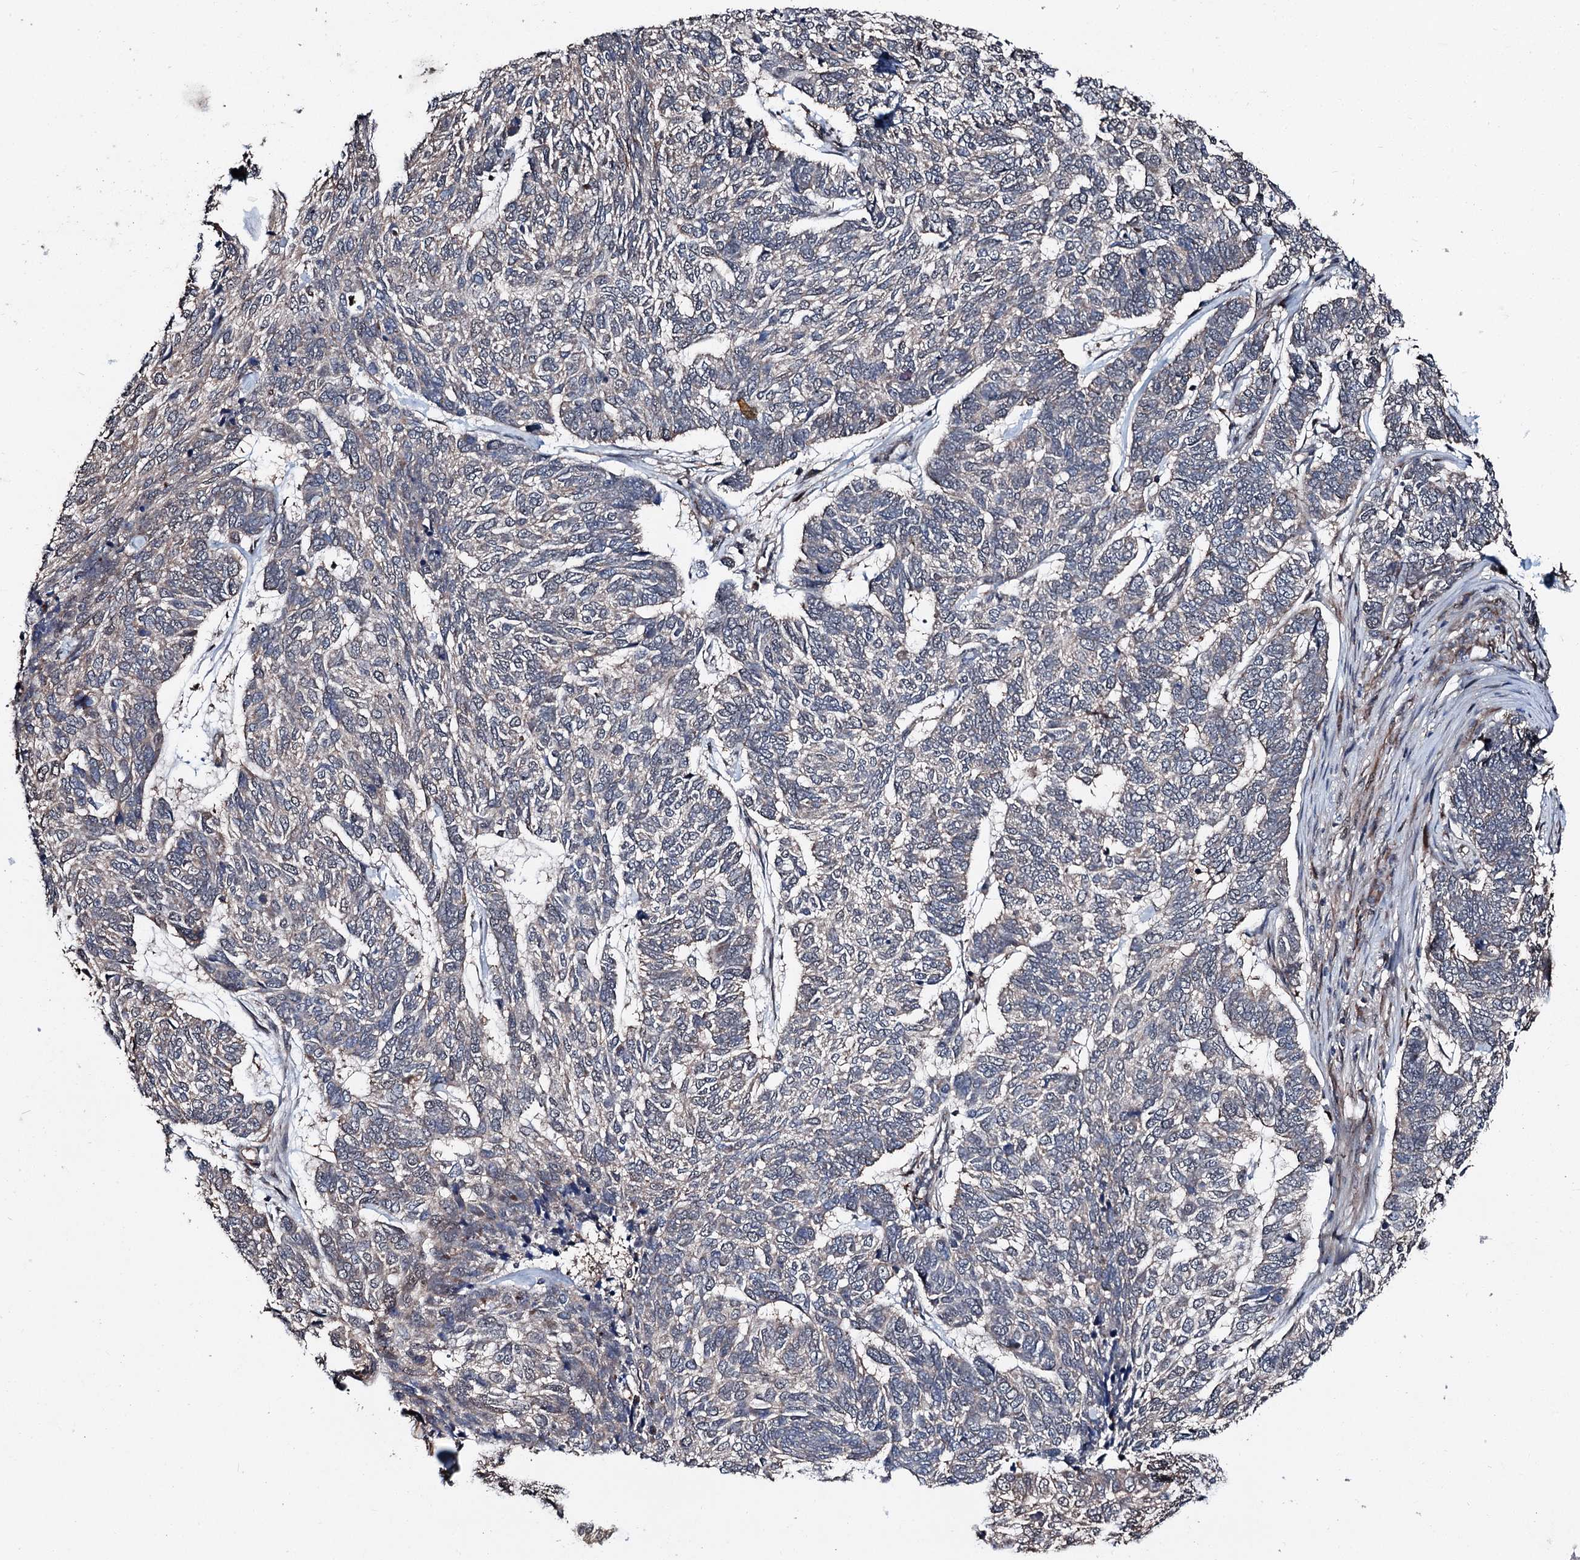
{"staining": {"intensity": "negative", "quantity": "none", "location": "none"}, "tissue": "skin cancer", "cell_type": "Tumor cells", "image_type": "cancer", "snomed": [{"axis": "morphology", "description": "Basal cell carcinoma"}, {"axis": "topography", "description": "Skin"}], "caption": "Immunohistochemical staining of skin cancer exhibits no significant staining in tumor cells.", "gene": "PSMD13", "patient": {"sex": "female", "age": 65}}